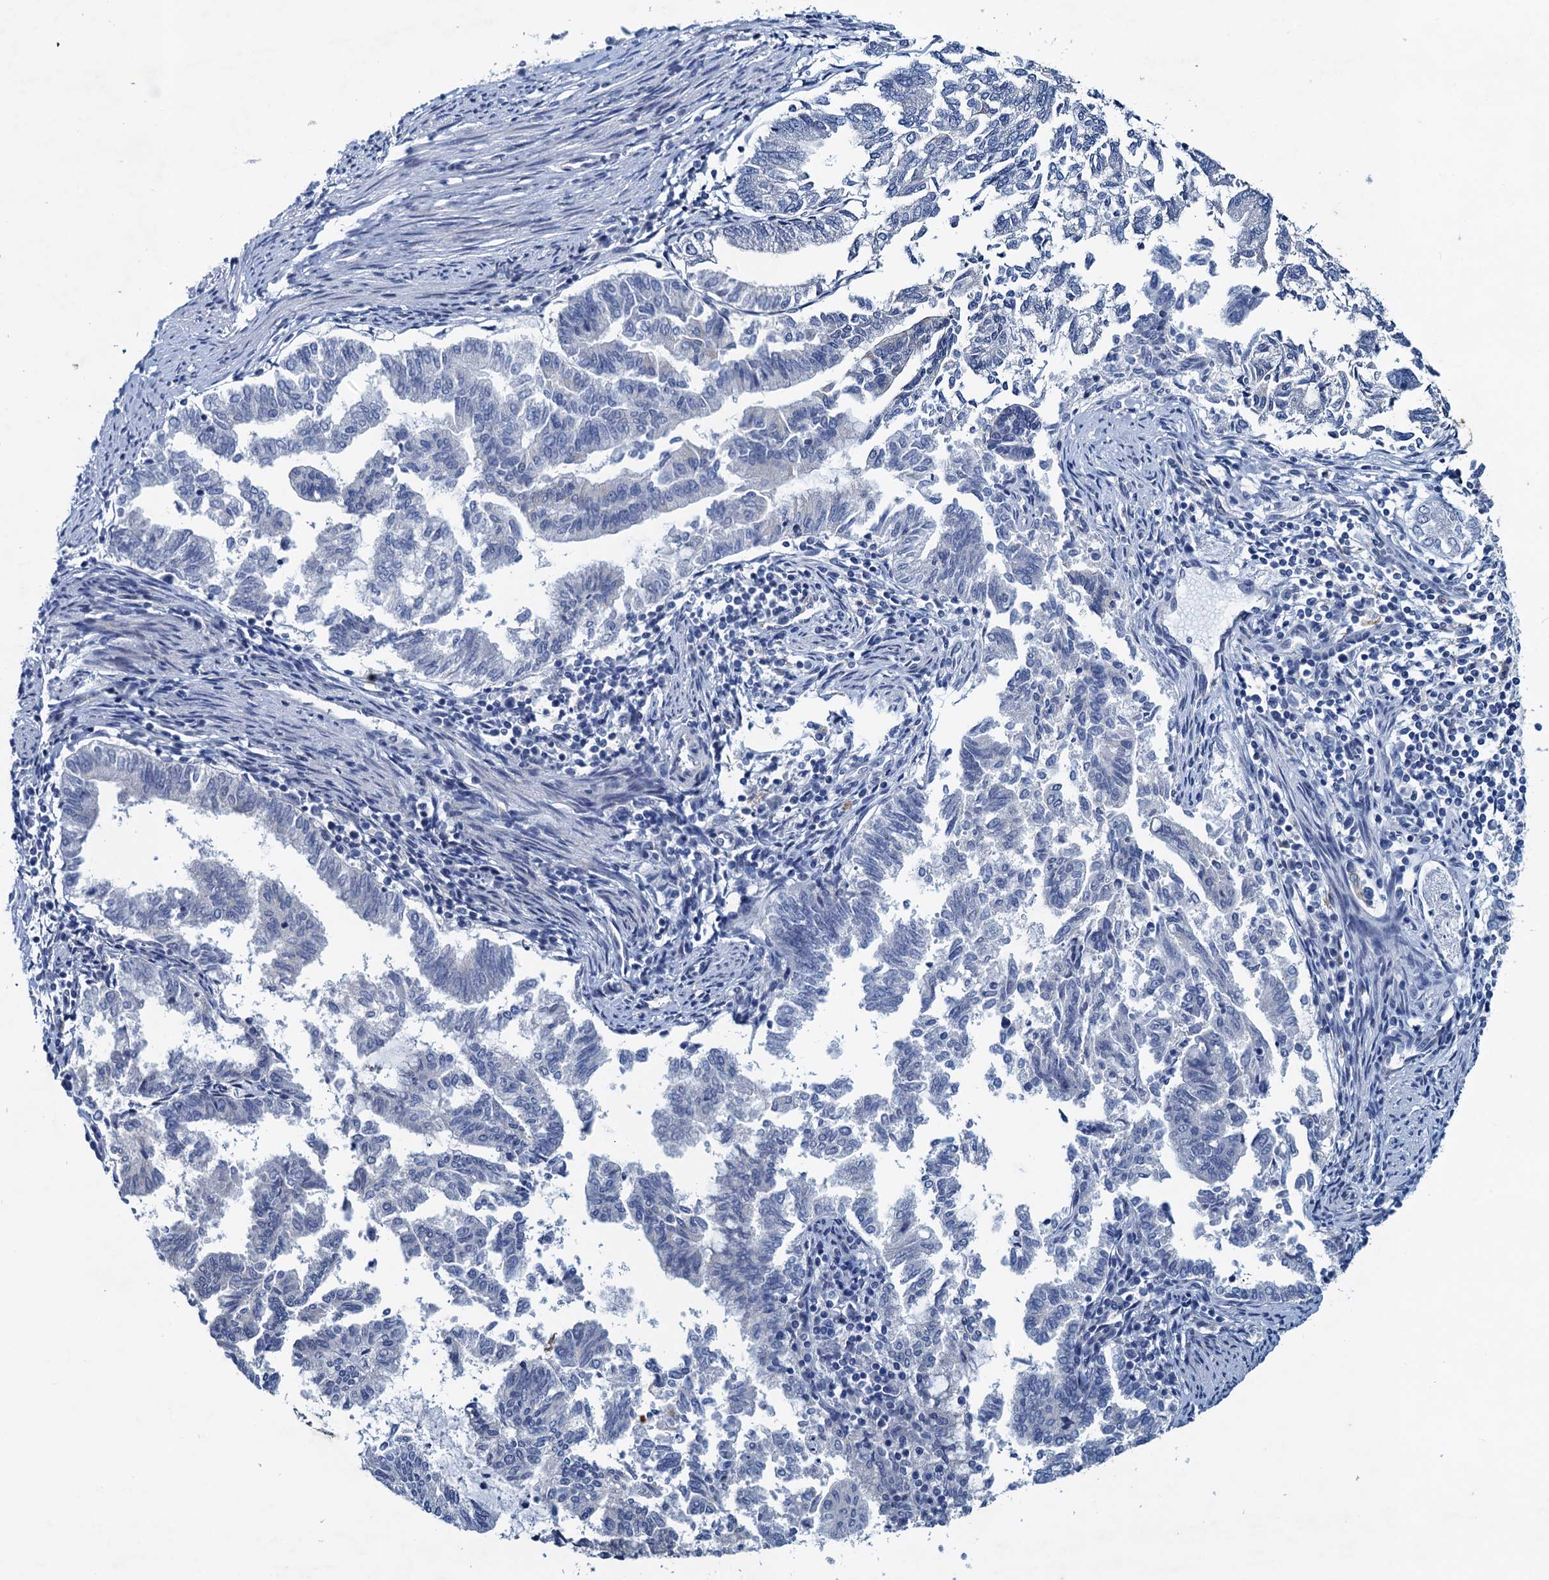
{"staining": {"intensity": "negative", "quantity": "none", "location": "none"}, "tissue": "endometrial cancer", "cell_type": "Tumor cells", "image_type": "cancer", "snomed": [{"axis": "morphology", "description": "Adenocarcinoma, NOS"}, {"axis": "topography", "description": "Endometrium"}], "caption": "This is a micrograph of IHC staining of adenocarcinoma (endometrial), which shows no expression in tumor cells.", "gene": "NBEA", "patient": {"sex": "female", "age": 79}}